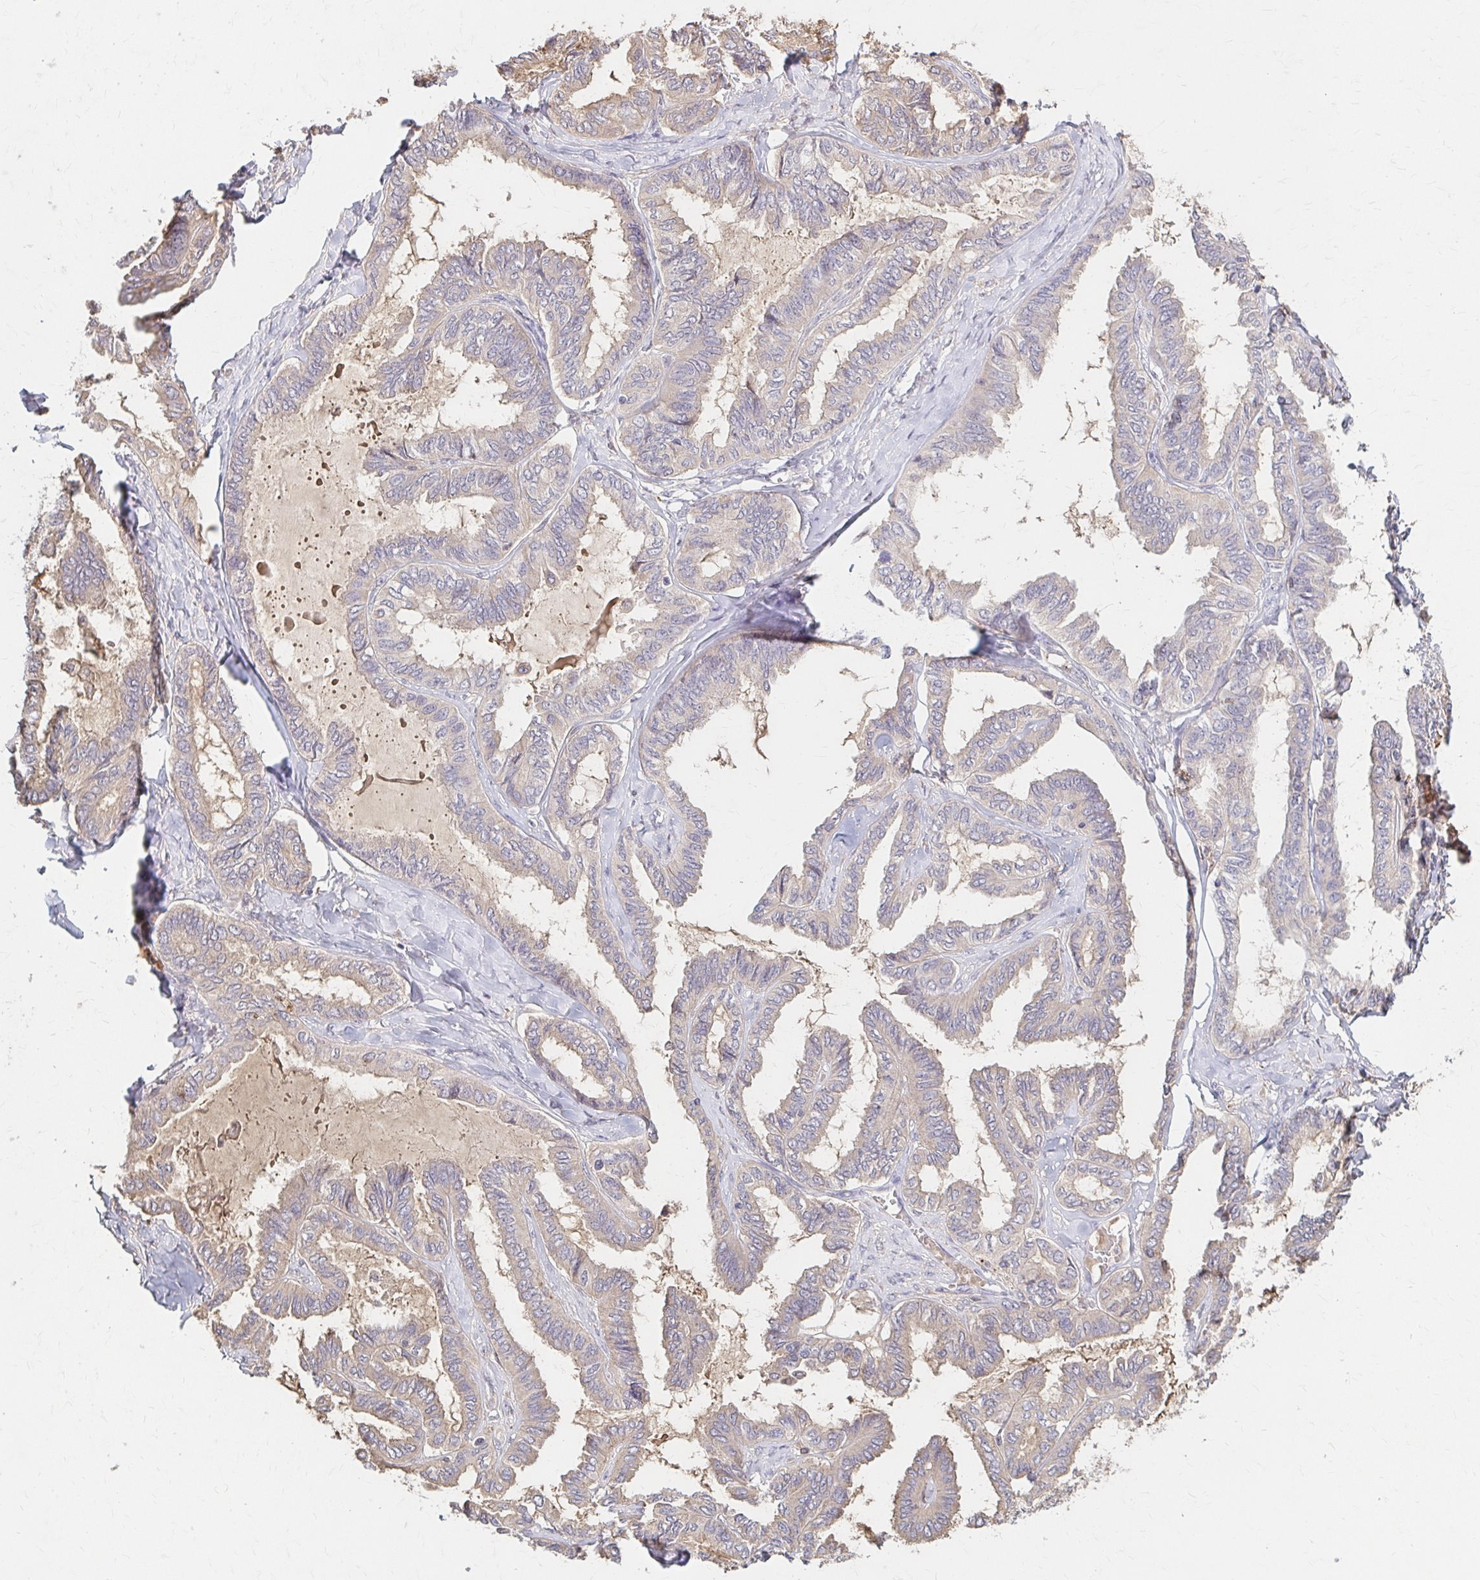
{"staining": {"intensity": "negative", "quantity": "none", "location": "none"}, "tissue": "ovarian cancer", "cell_type": "Tumor cells", "image_type": "cancer", "snomed": [{"axis": "morphology", "description": "Carcinoma, endometroid"}, {"axis": "topography", "description": "Ovary"}], "caption": "An image of human ovarian endometroid carcinoma is negative for staining in tumor cells.", "gene": "HMGCS2", "patient": {"sex": "female", "age": 70}}